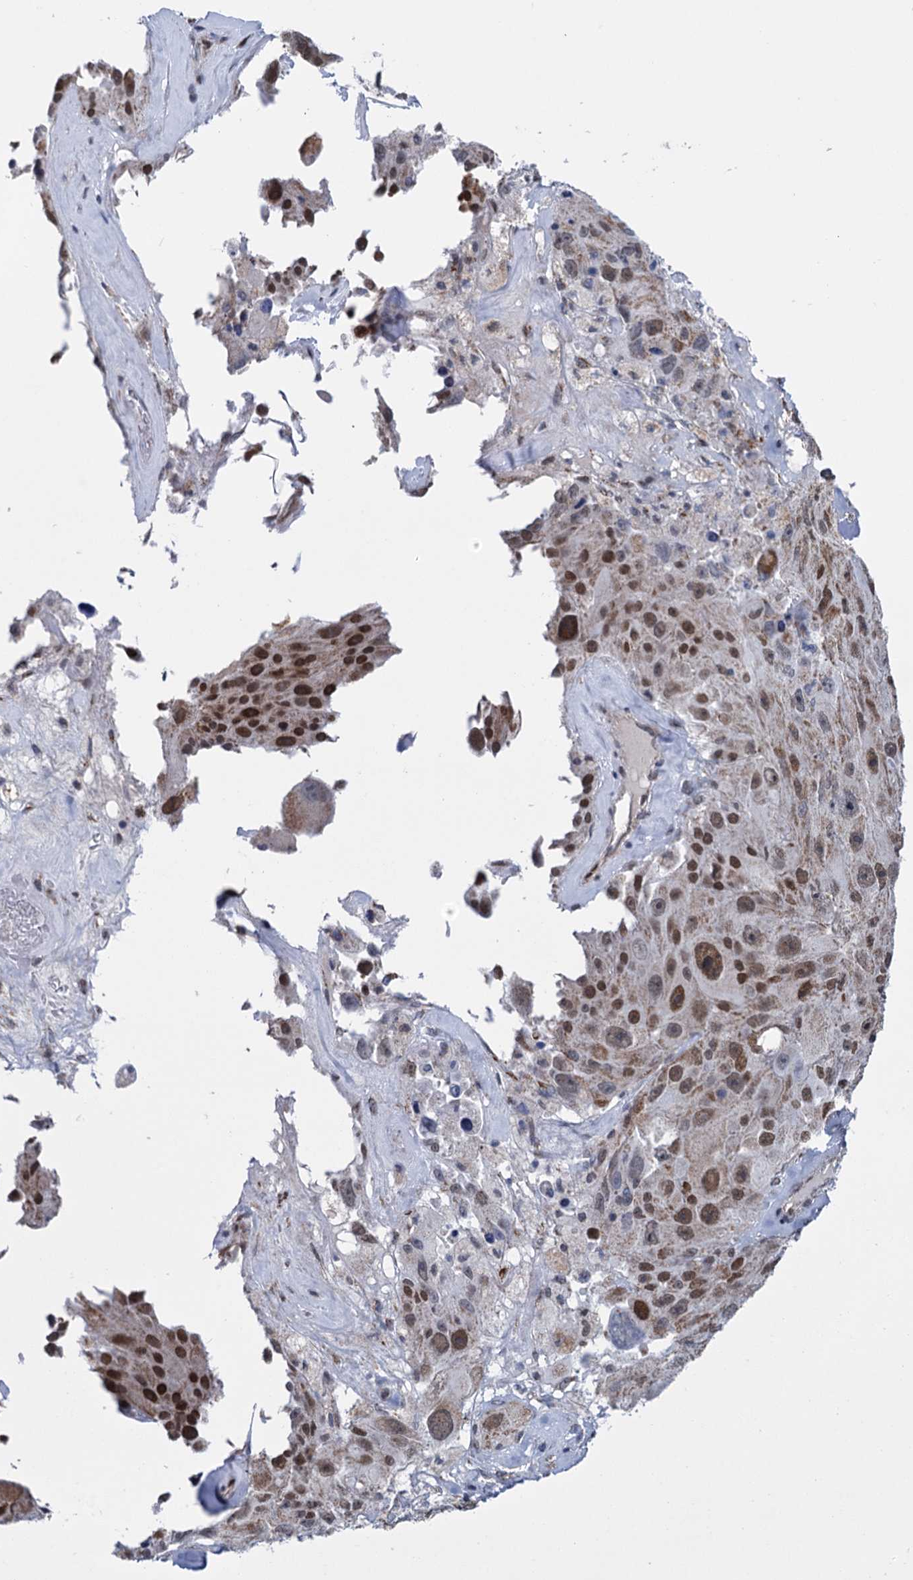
{"staining": {"intensity": "moderate", "quantity": ">75%", "location": "cytoplasmic/membranous,nuclear"}, "tissue": "melanoma", "cell_type": "Tumor cells", "image_type": "cancer", "snomed": [{"axis": "morphology", "description": "Malignant melanoma, Metastatic site"}, {"axis": "topography", "description": "Lymph node"}], "caption": "The immunohistochemical stain shows moderate cytoplasmic/membranous and nuclear staining in tumor cells of melanoma tissue.", "gene": "MORN3", "patient": {"sex": "male", "age": 62}}